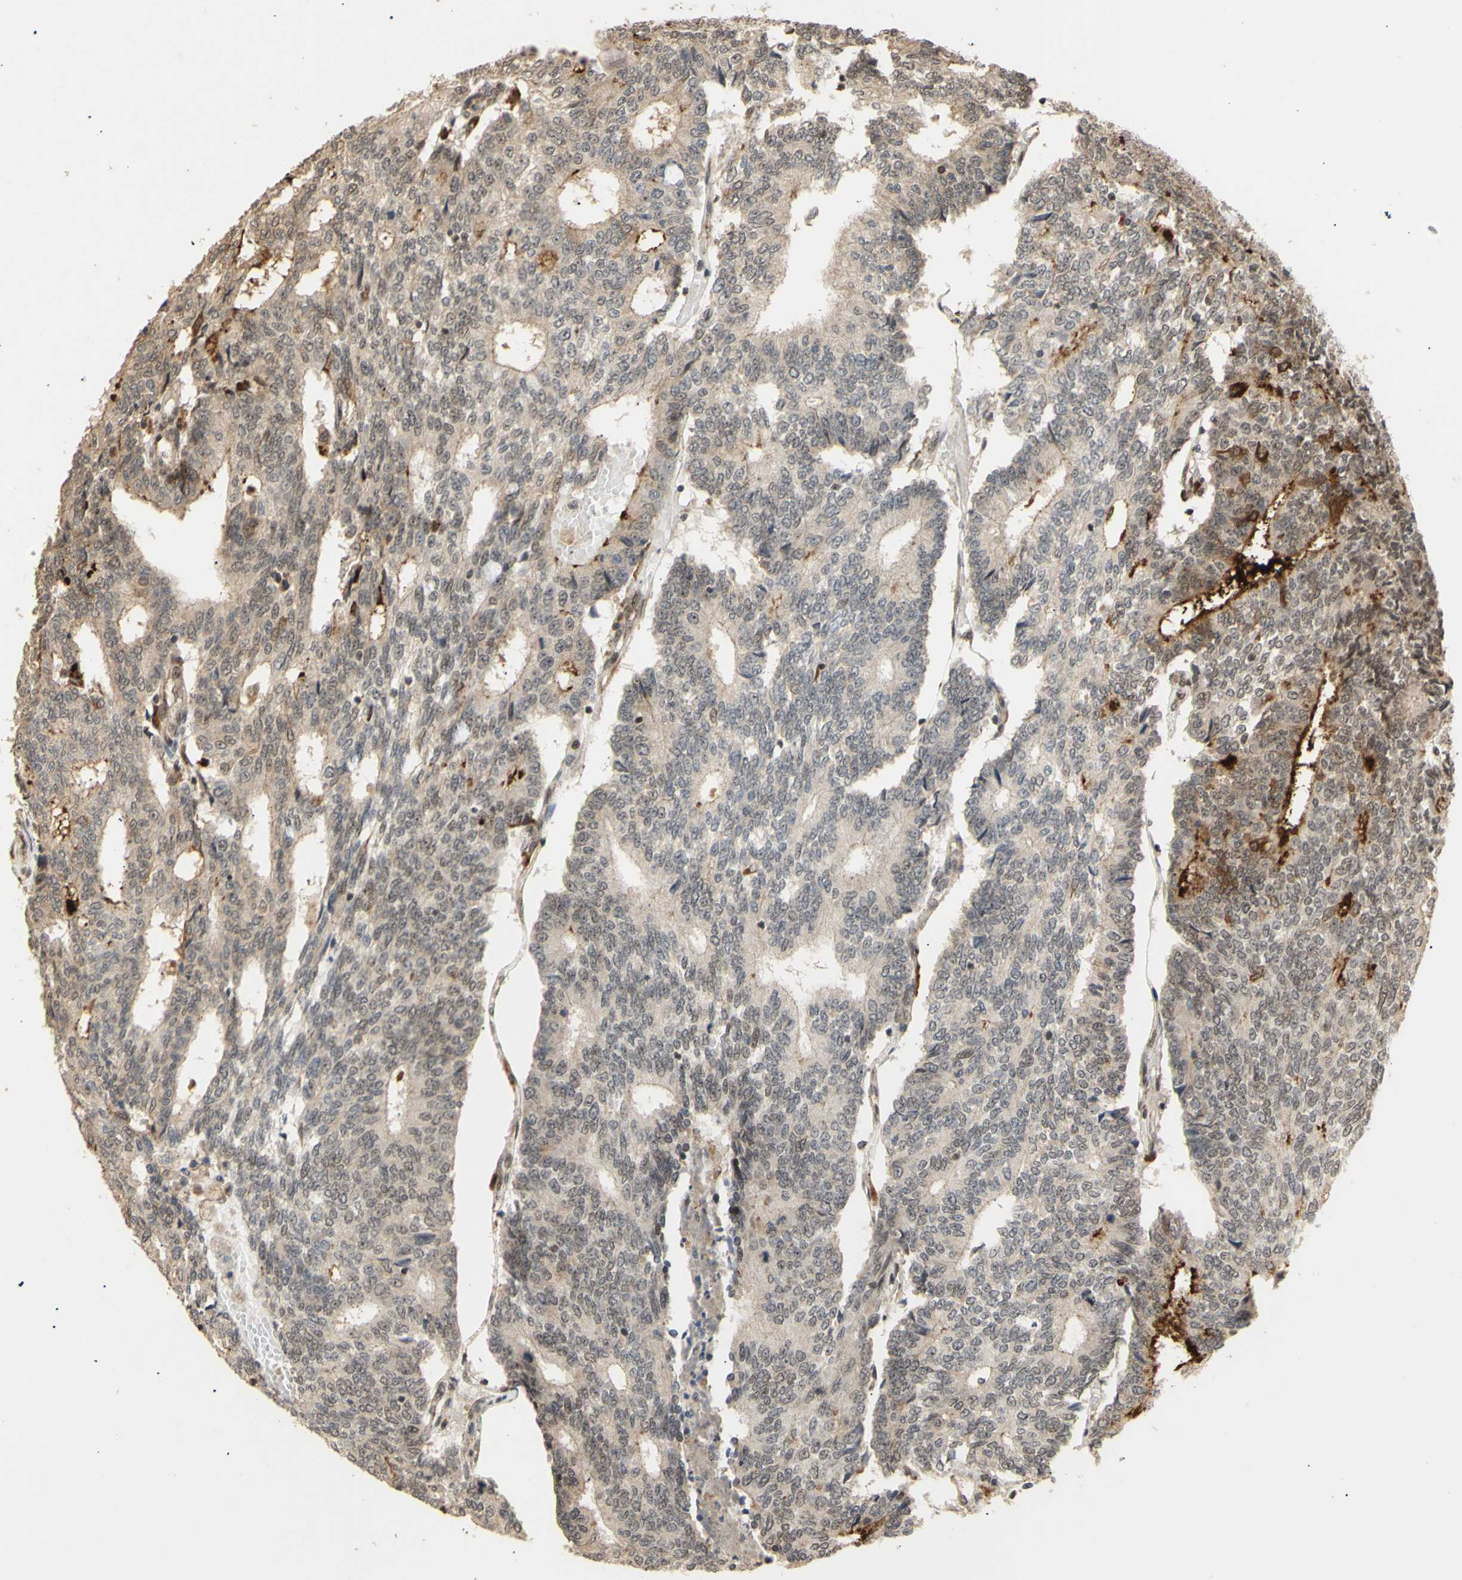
{"staining": {"intensity": "weak", "quantity": "25%-75%", "location": "cytoplasmic/membranous,nuclear"}, "tissue": "prostate cancer", "cell_type": "Tumor cells", "image_type": "cancer", "snomed": [{"axis": "morphology", "description": "Normal tissue, NOS"}, {"axis": "morphology", "description": "Adenocarcinoma, High grade"}, {"axis": "topography", "description": "Prostate"}, {"axis": "topography", "description": "Seminal veicle"}], "caption": "This image reveals prostate cancer stained with immunohistochemistry to label a protein in brown. The cytoplasmic/membranous and nuclear of tumor cells show weak positivity for the protein. Nuclei are counter-stained blue.", "gene": "GTF2E2", "patient": {"sex": "male", "age": 55}}